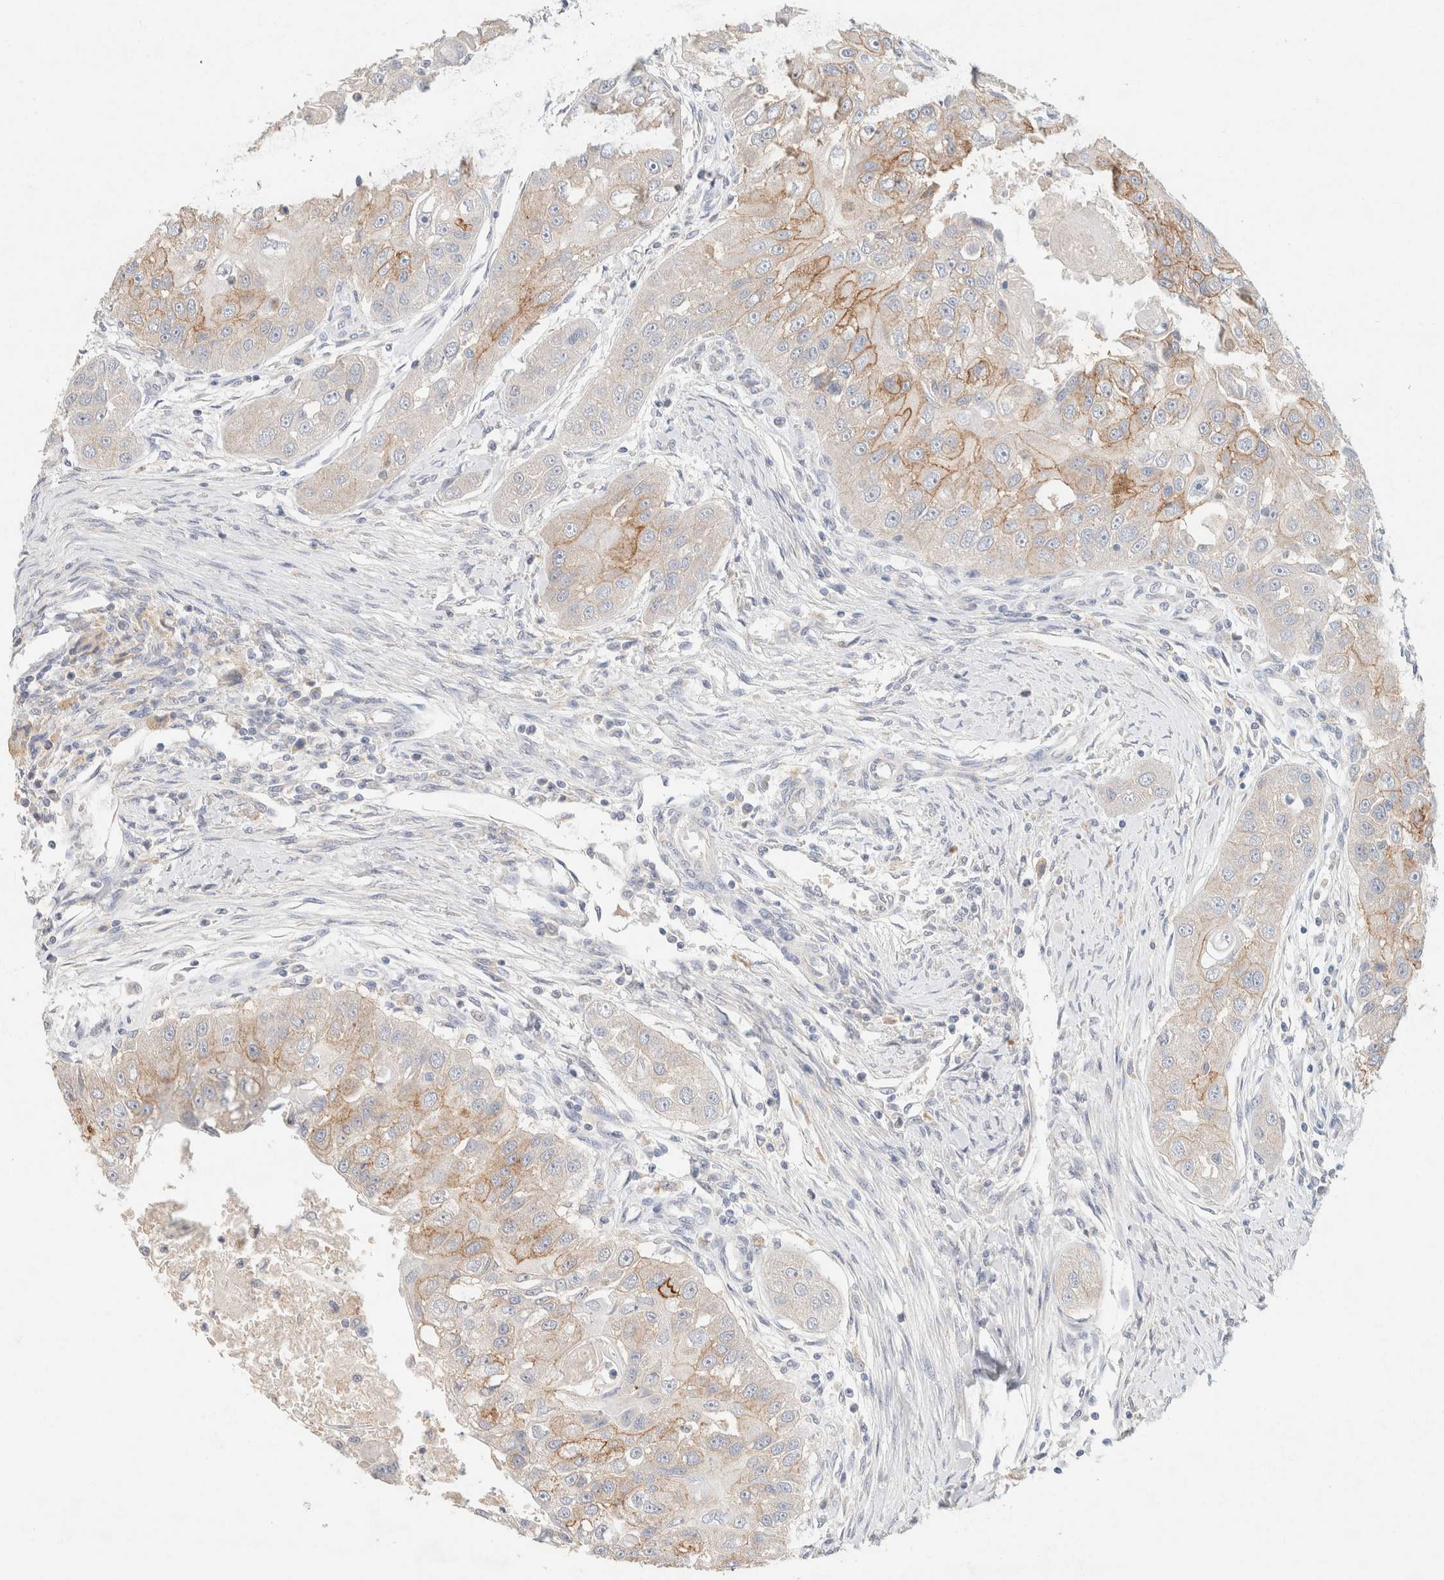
{"staining": {"intensity": "moderate", "quantity": "25%-75%", "location": "cytoplasmic/membranous"}, "tissue": "head and neck cancer", "cell_type": "Tumor cells", "image_type": "cancer", "snomed": [{"axis": "morphology", "description": "Normal tissue, NOS"}, {"axis": "morphology", "description": "Squamous cell carcinoma, NOS"}, {"axis": "topography", "description": "Skeletal muscle"}, {"axis": "topography", "description": "Head-Neck"}], "caption": "Immunohistochemical staining of squamous cell carcinoma (head and neck) demonstrates medium levels of moderate cytoplasmic/membranous protein staining in approximately 25%-75% of tumor cells.", "gene": "CA12", "patient": {"sex": "male", "age": 51}}